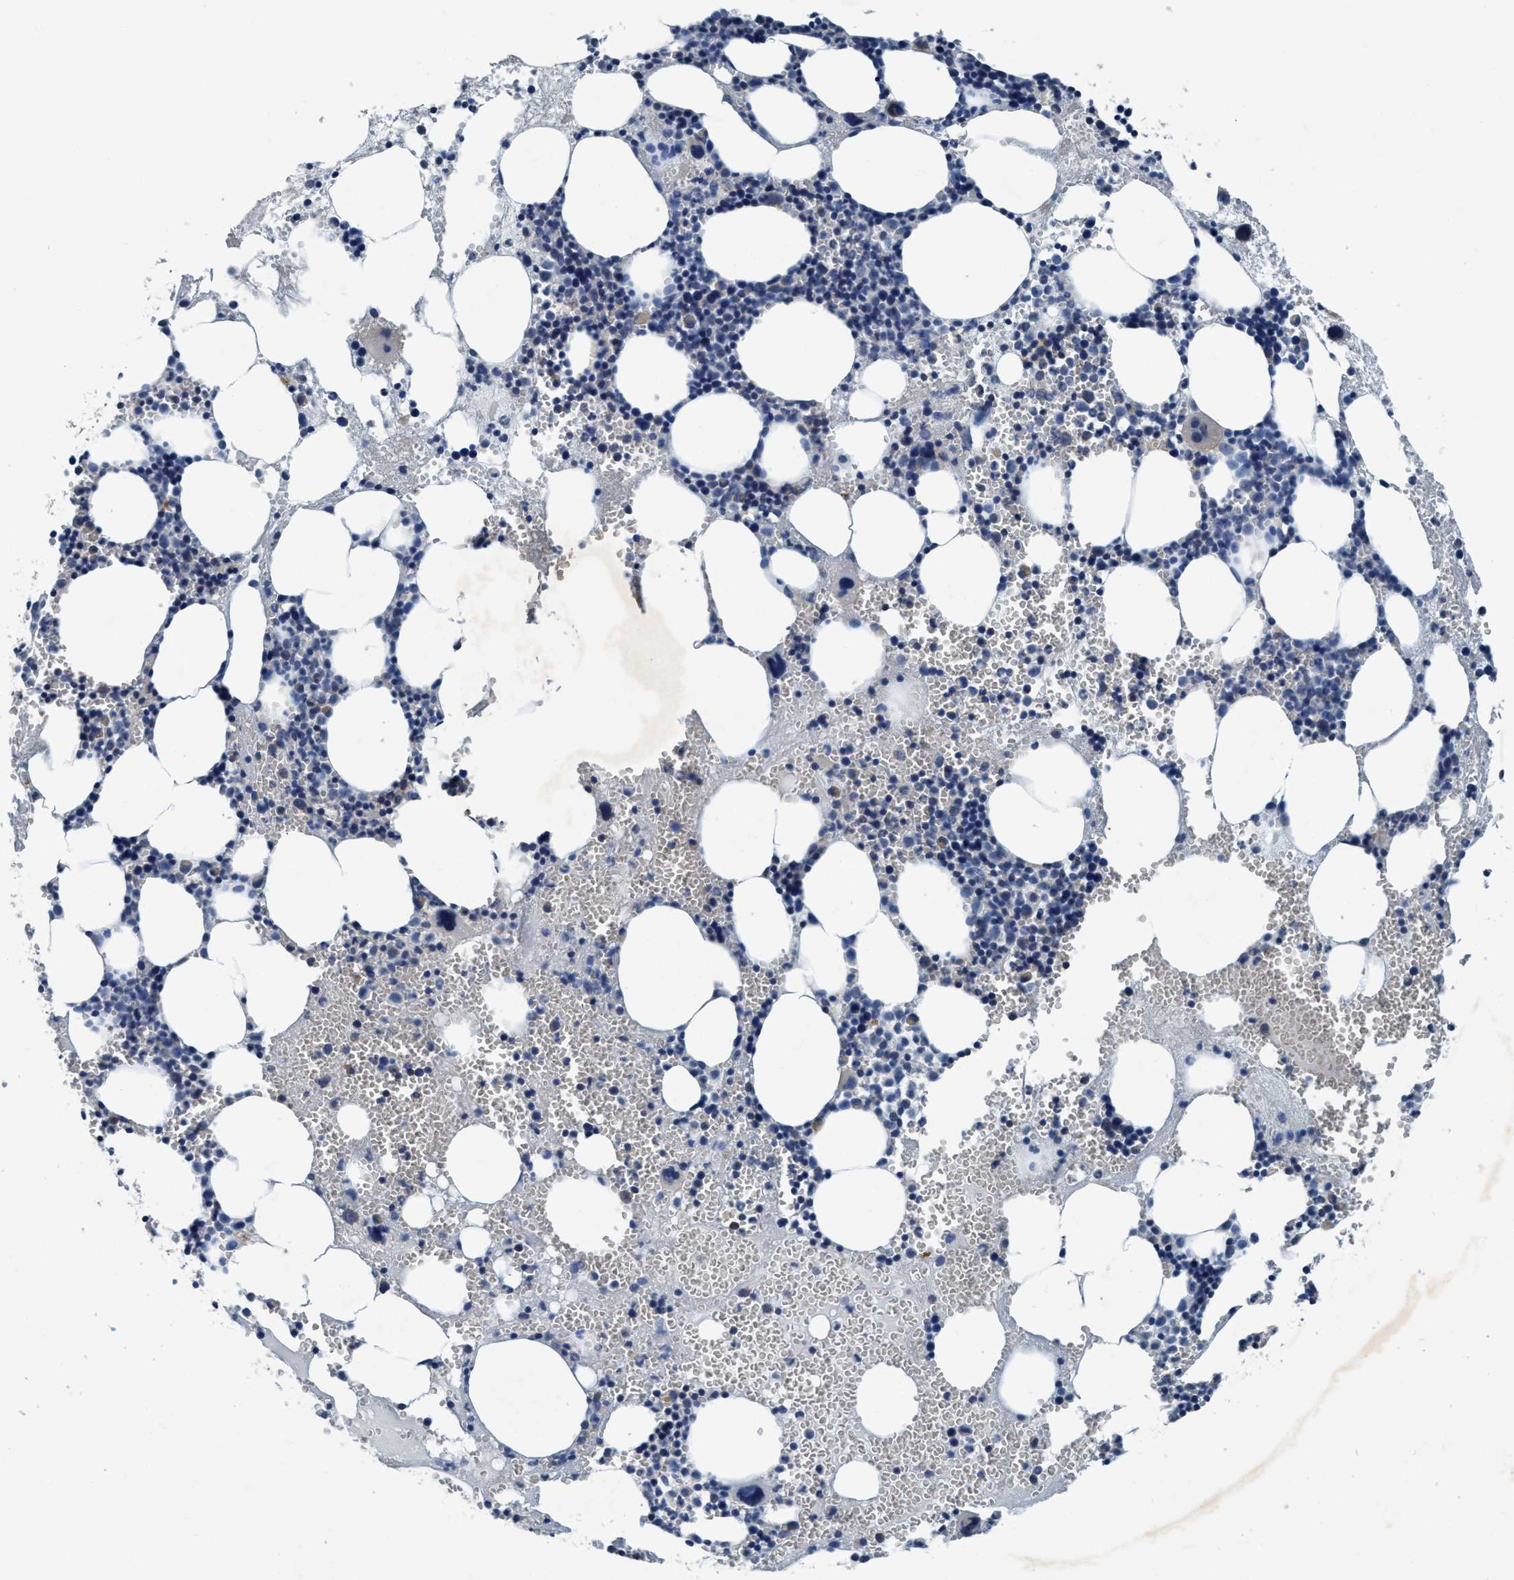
{"staining": {"intensity": "negative", "quantity": "none", "location": "none"}, "tissue": "bone marrow", "cell_type": "Hematopoietic cells", "image_type": "normal", "snomed": [{"axis": "morphology", "description": "Normal tissue, NOS"}, {"axis": "morphology", "description": "Inflammation, NOS"}, {"axis": "topography", "description": "Bone marrow"}], "caption": "Photomicrograph shows no protein positivity in hematopoietic cells of normal bone marrow.", "gene": "ANKFN1", "patient": {"sex": "female", "age": 67}}